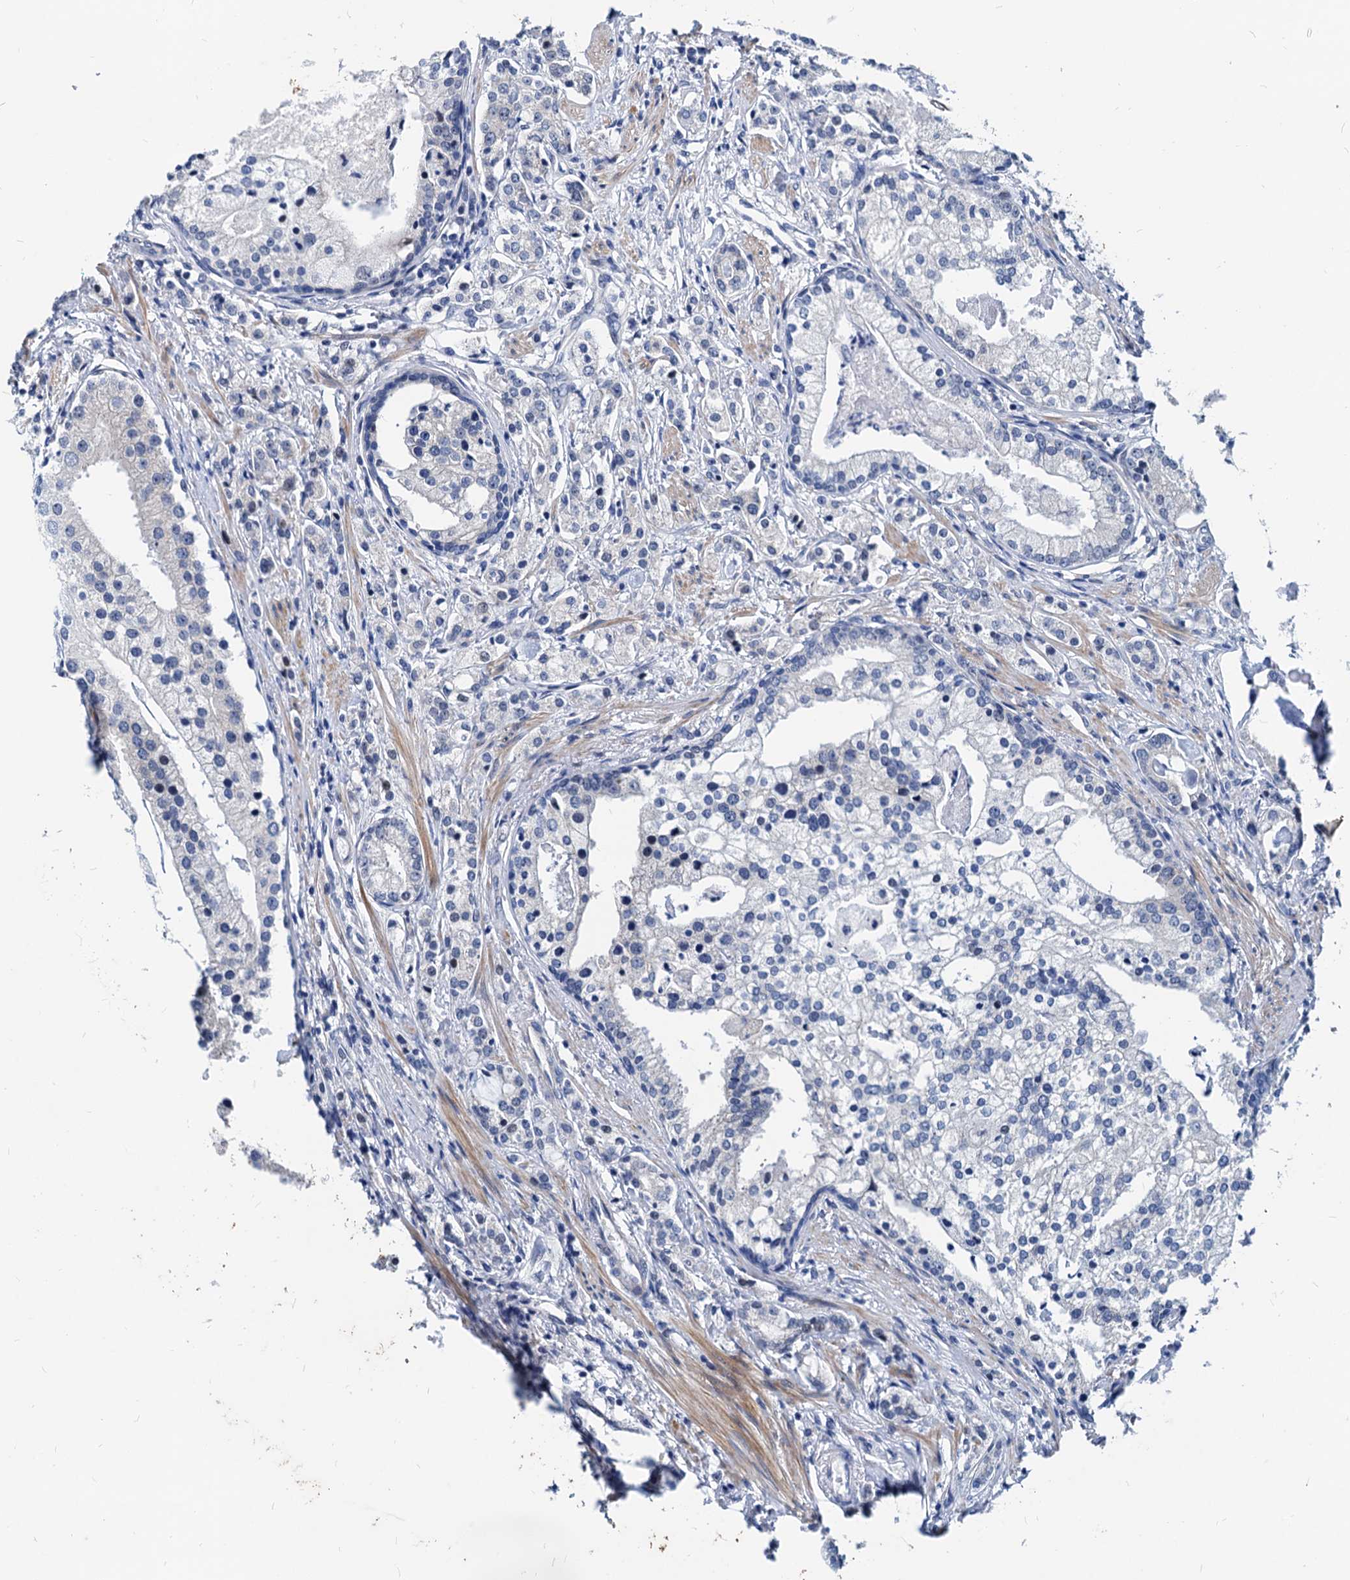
{"staining": {"intensity": "negative", "quantity": "none", "location": "none"}, "tissue": "prostate cancer", "cell_type": "Tumor cells", "image_type": "cancer", "snomed": [{"axis": "morphology", "description": "Adenocarcinoma, High grade"}, {"axis": "topography", "description": "Prostate"}], "caption": "A histopathology image of human prostate cancer (high-grade adenocarcinoma) is negative for staining in tumor cells.", "gene": "HSF2", "patient": {"sex": "male", "age": 69}}